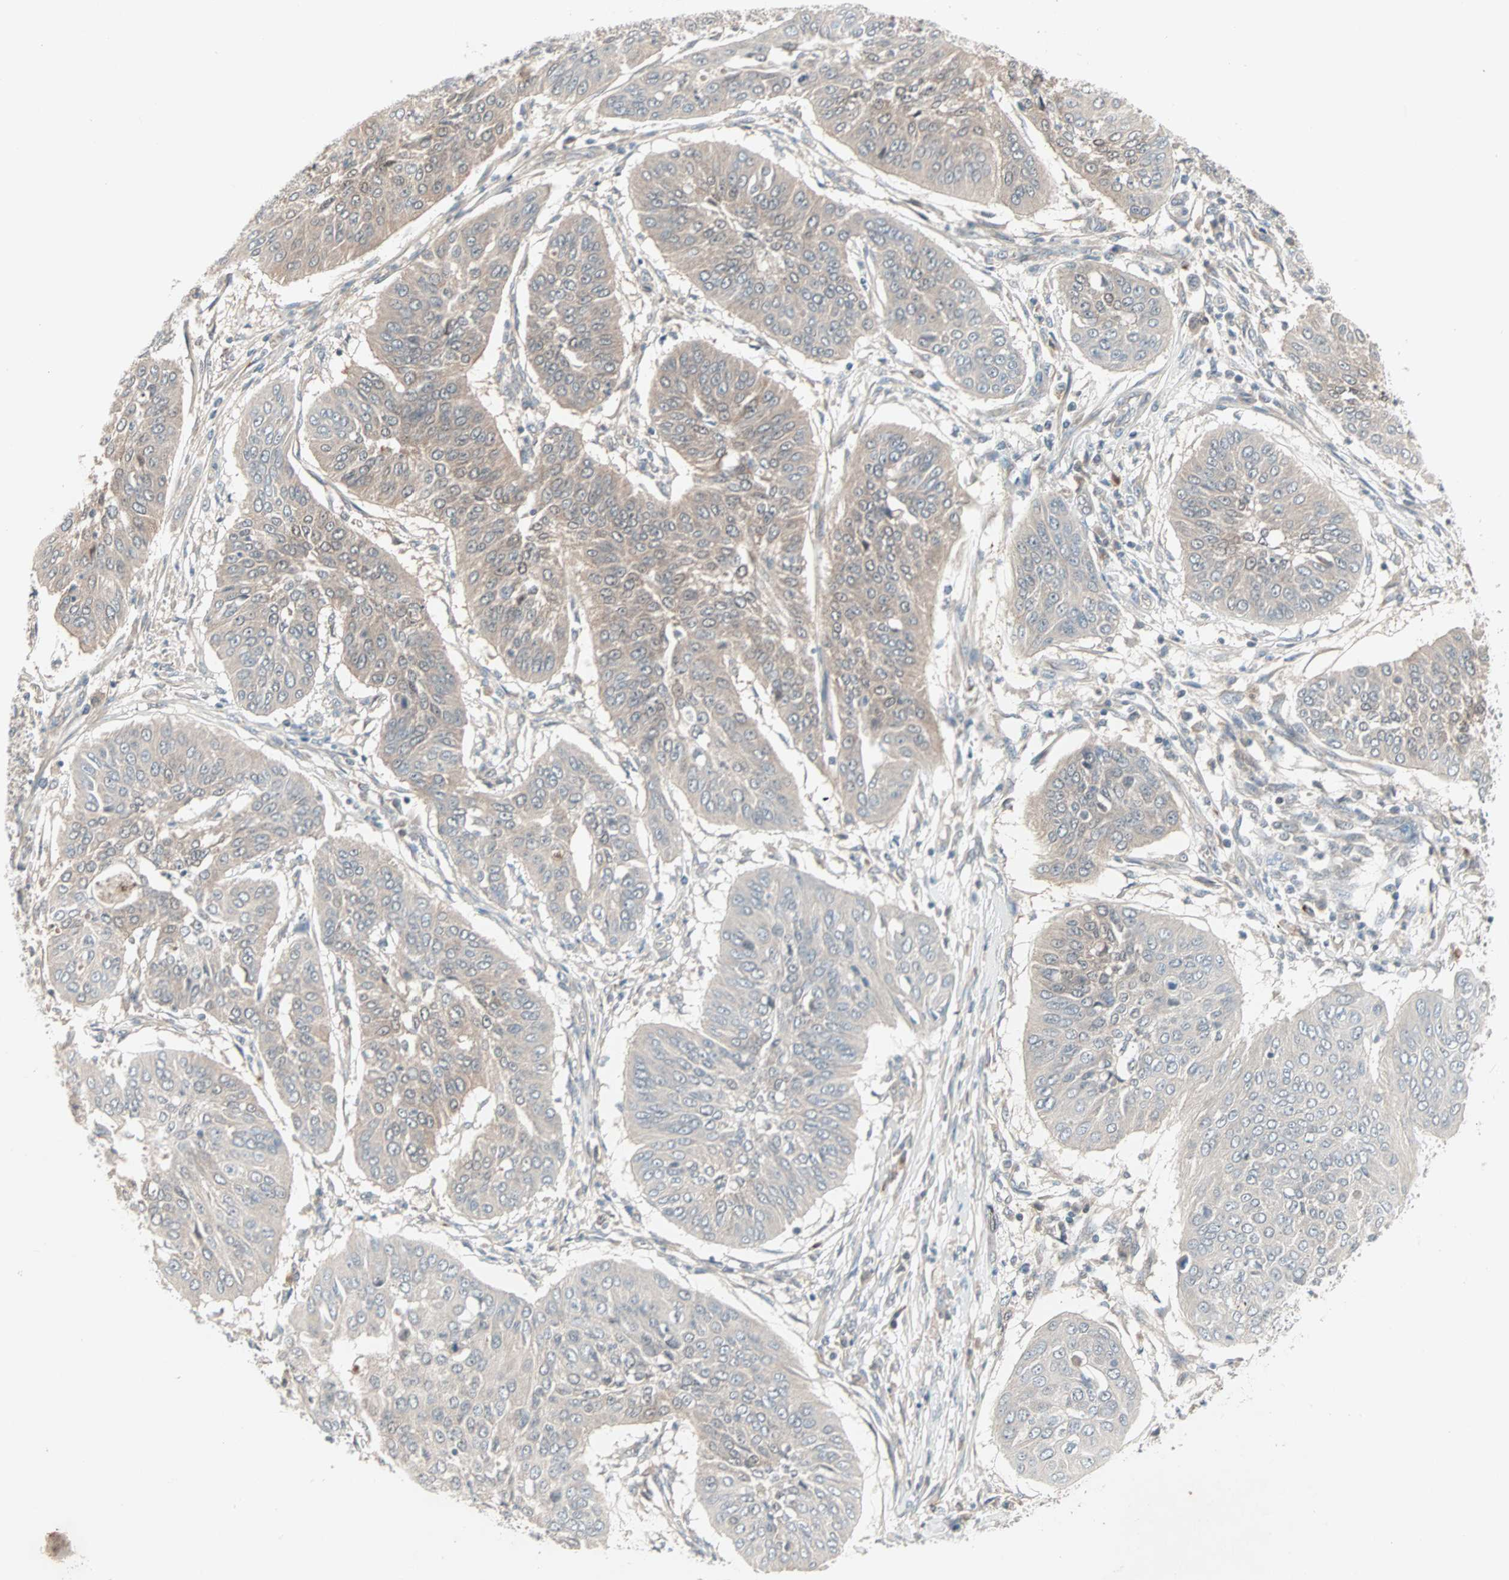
{"staining": {"intensity": "weak", "quantity": "25%-75%", "location": "cytoplasmic/membranous"}, "tissue": "cervical cancer", "cell_type": "Tumor cells", "image_type": "cancer", "snomed": [{"axis": "morphology", "description": "Normal tissue, NOS"}, {"axis": "morphology", "description": "Squamous cell carcinoma, NOS"}, {"axis": "topography", "description": "Cervix"}], "caption": "Tumor cells exhibit weak cytoplasmic/membranous expression in about 25%-75% of cells in cervical squamous cell carcinoma.", "gene": "JMJD7-PLA2G4B", "patient": {"sex": "female", "age": 39}}